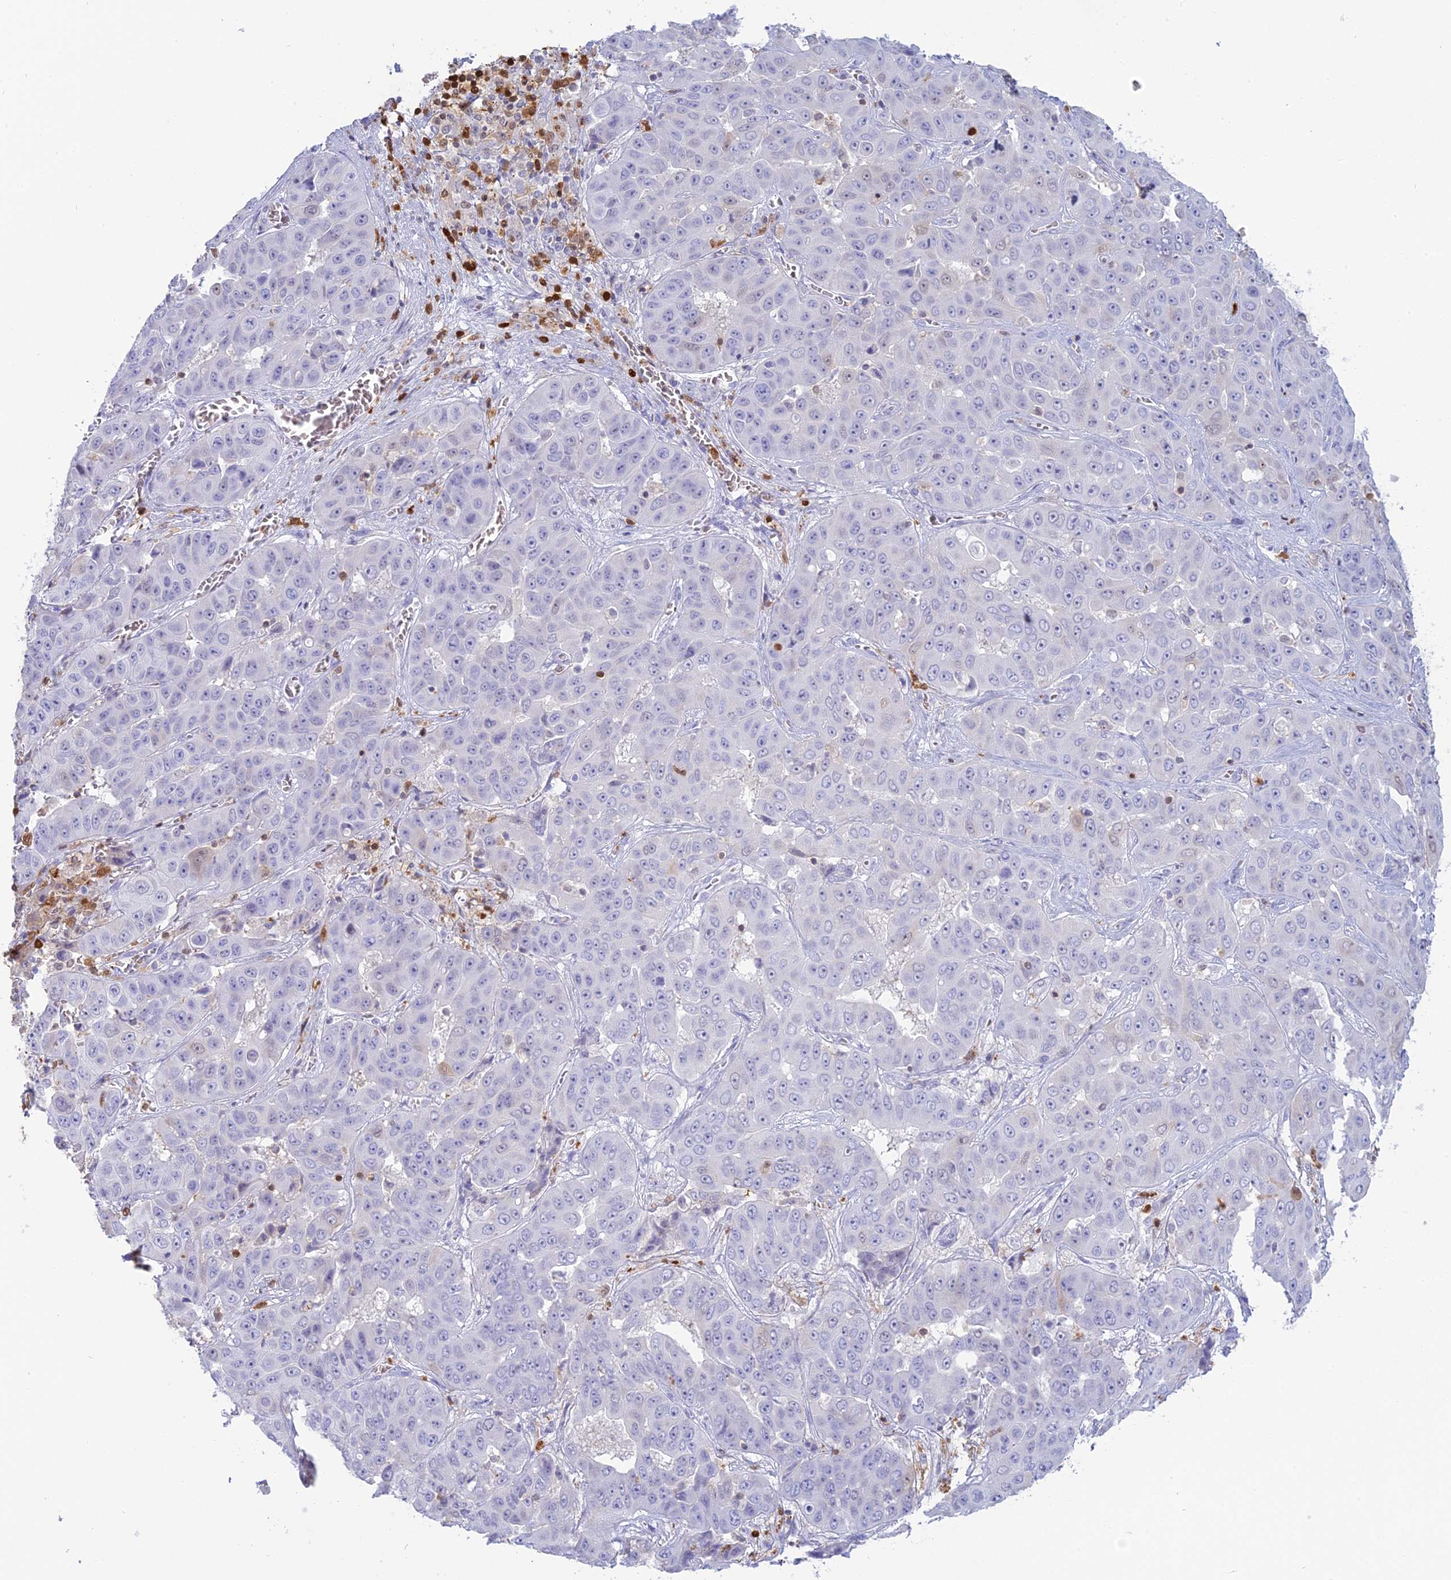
{"staining": {"intensity": "negative", "quantity": "none", "location": "none"}, "tissue": "liver cancer", "cell_type": "Tumor cells", "image_type": "cancer", "snomed": [{"axis": "morphology", "description": "Cholangiocarcinoma"}, {"axis": "topography", "description": "Liver"}], "caption": "High magnification brightfield microscopy of cholangiocarcinoma (liver) stained with DAB (brown) and counterstained with hematoxylin (blue): tumor cells show no significant staining. (IHC, brightfield microscopy, high magnification).", "gene": "PGBD4", "patient": {"sex": "female", "age": 52}}